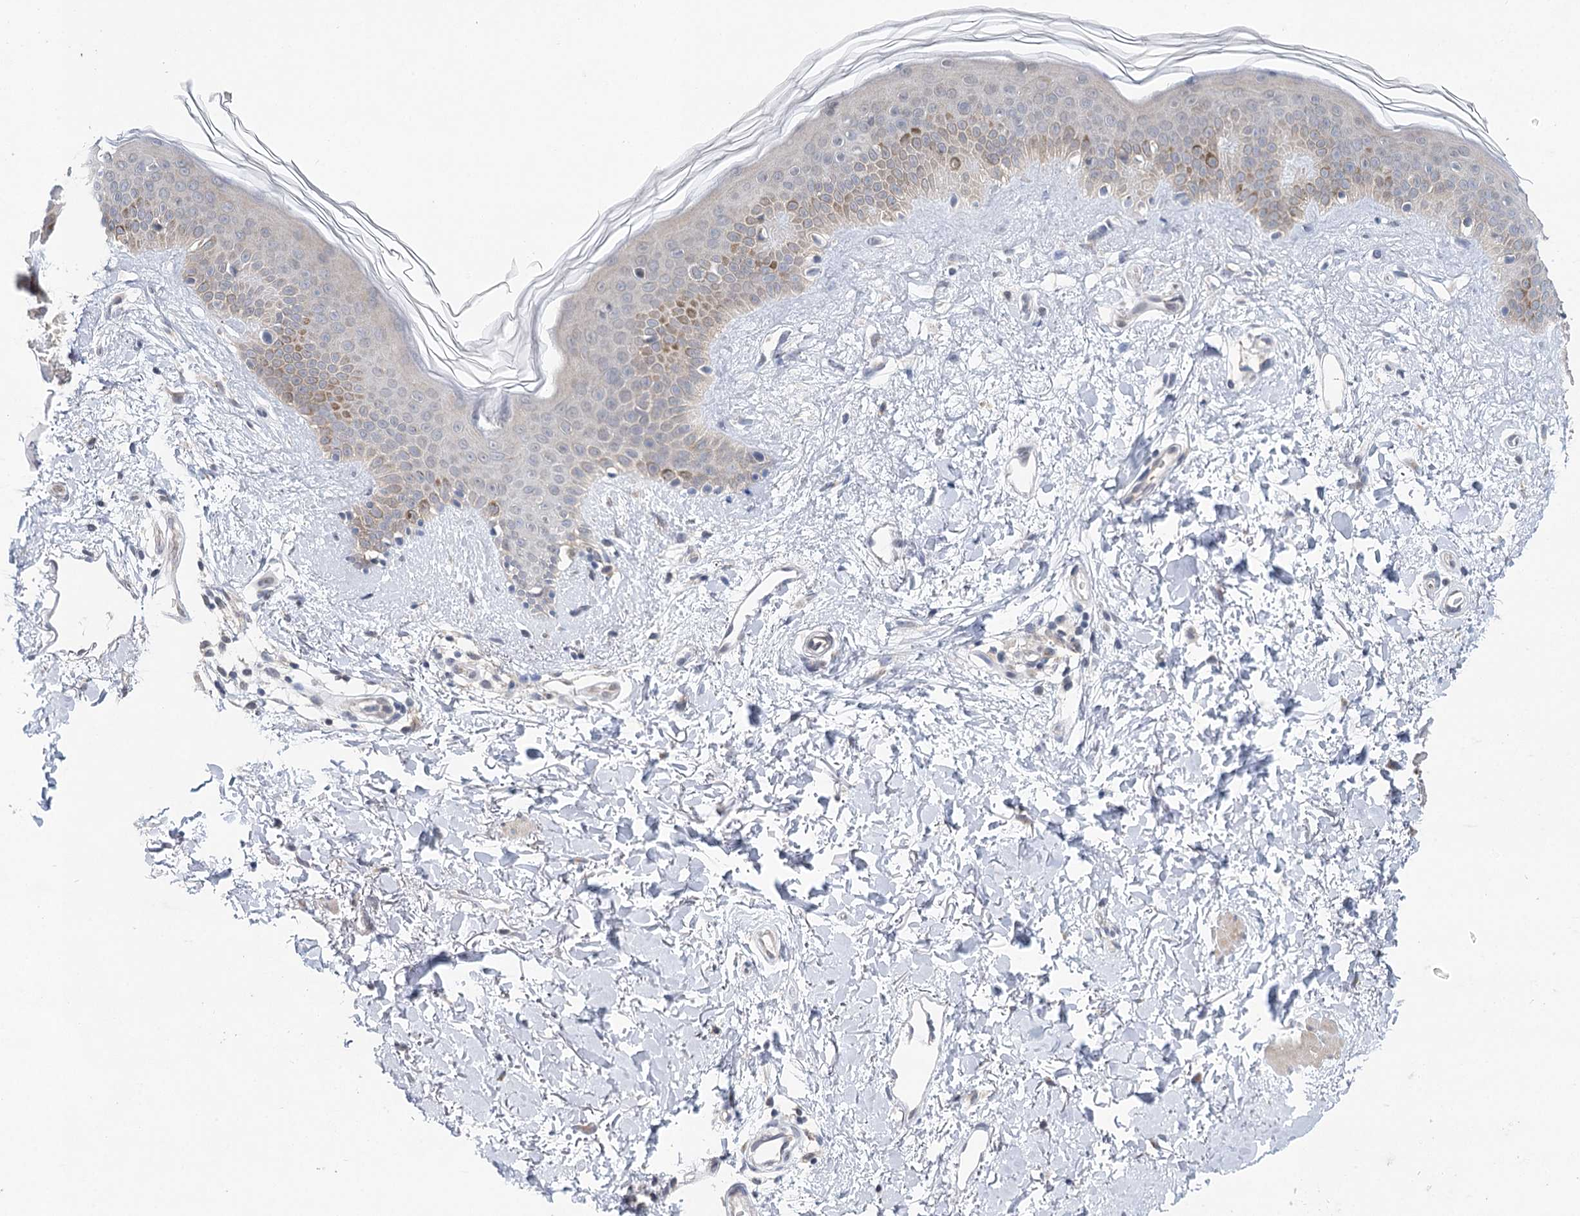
{"staining": {"intensity": "negative", "quantity": "none", "location": "none"}, "tissue": "skin", "cell_type": "Fibroblasts", "image_type": "normal", "snomed": [{"axis": "morphology", "description": "Normal tissue, NOS"}, {"axis": "topography", "description": "Skin"}], "caption": "This is a micrograph of immunohistochemistry staining of normal skin, which shows no positivity in fibroblasts.", "gene": "BLTP1", "patient": {"sex": "female", "age": 58}}